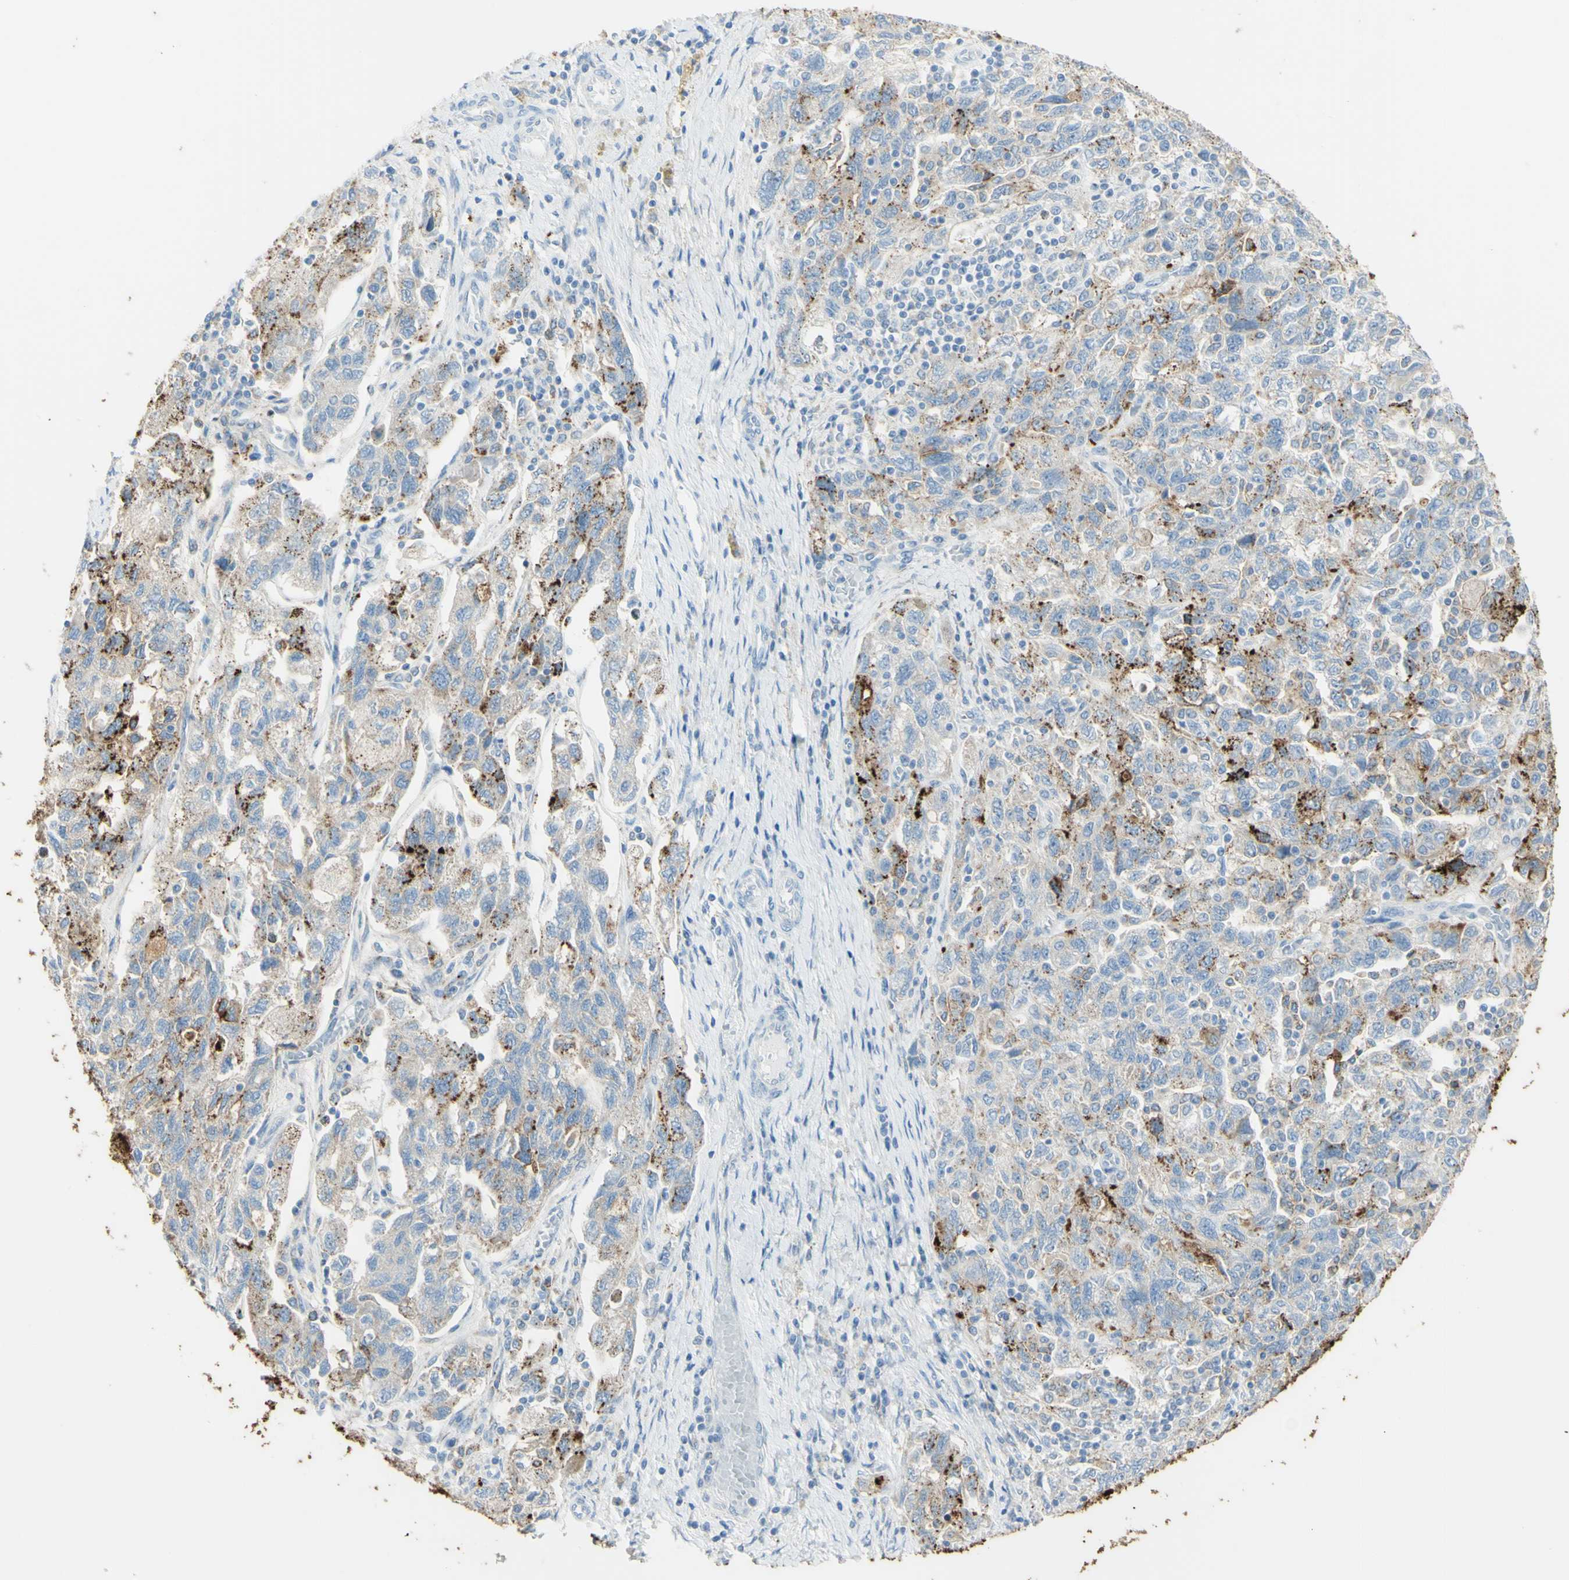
{"staining": {"intensity": "moderate", "quantity": "<25%", "location": "cytoplasmic/membranous"}, "tissue": "ovarian cancer", "cell_type": "Tumor cells", "image_type": "cancer", "snomed": [{"axis": "morphology", "description": "Carcinoma, NOS"}, {"axis": "morphology", "description": "Cystadenocarcinoma, serous, NOS"}, {"axis": "topography", "description": "Ovary"}], "caption": "Protein staining of ovarian cancer (carcinoma) tissue exhibits moderate cytoplasmic/membranous staining in about <25% of tumor cells.", "gene": "TSPAN1", "patient": {"sex": "female", "age": 69}}